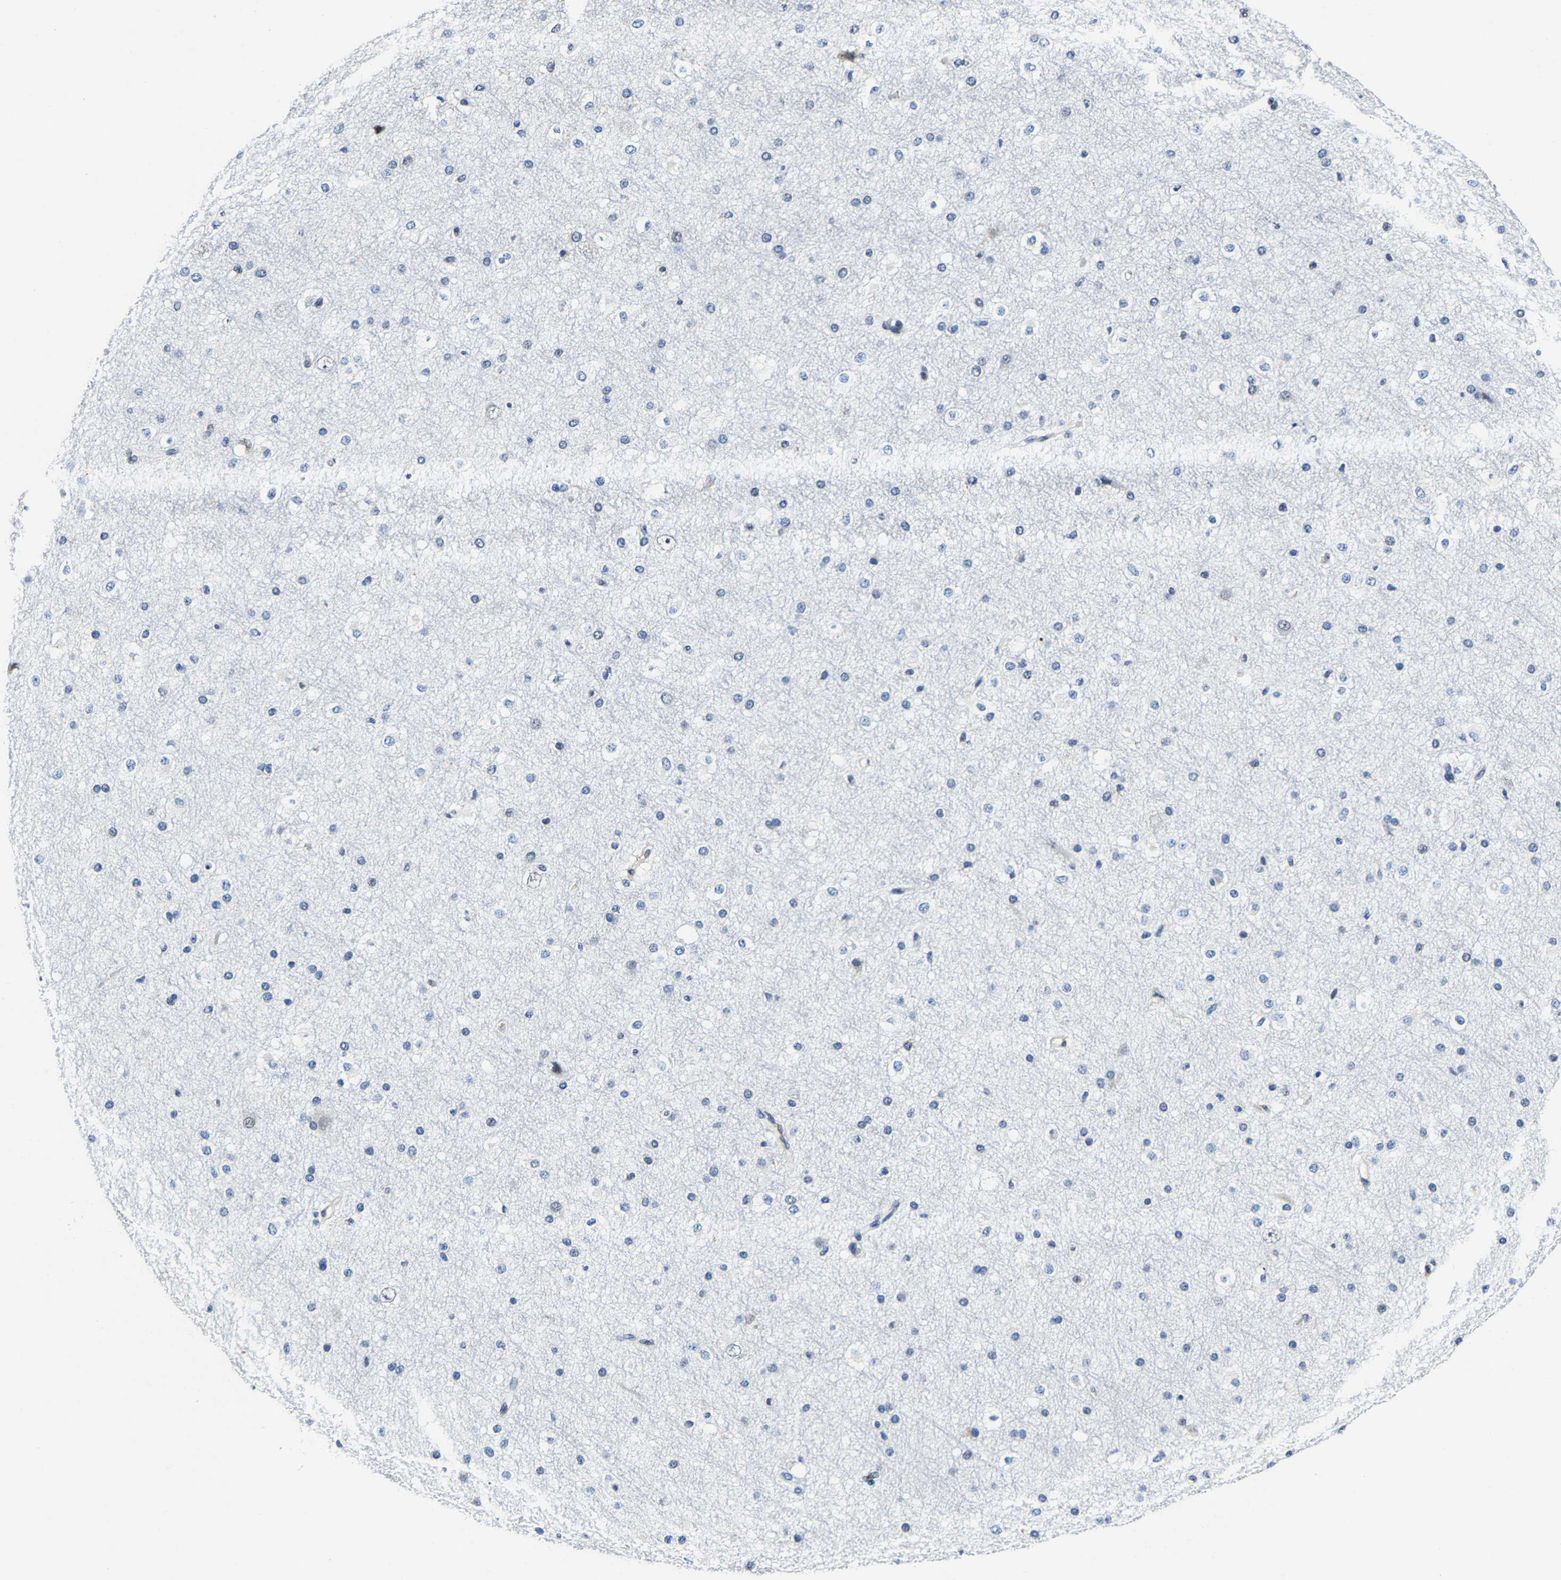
{"staining": {"intensity": "negative", "quantity": "none", "location": "none"}, "tissue": "cerebral cortex", "cell_type": "Endothelial cells", "image_type": "normal", "snomed": [{"axis": "morphology", "description": "Normal tissue, NOS"}, {"axis": "morphology", "description": "Developmental malformation"}, {"axis": "topography", "description": "Cerebral cortex"}], "caption": "This is an immunohistochemistry photomicrograph of unremarkable human cerebral cortex. There is no staining in endothelial cells.", "gene": "METTL1", "patient": {"sex": "female", "age": 30}}